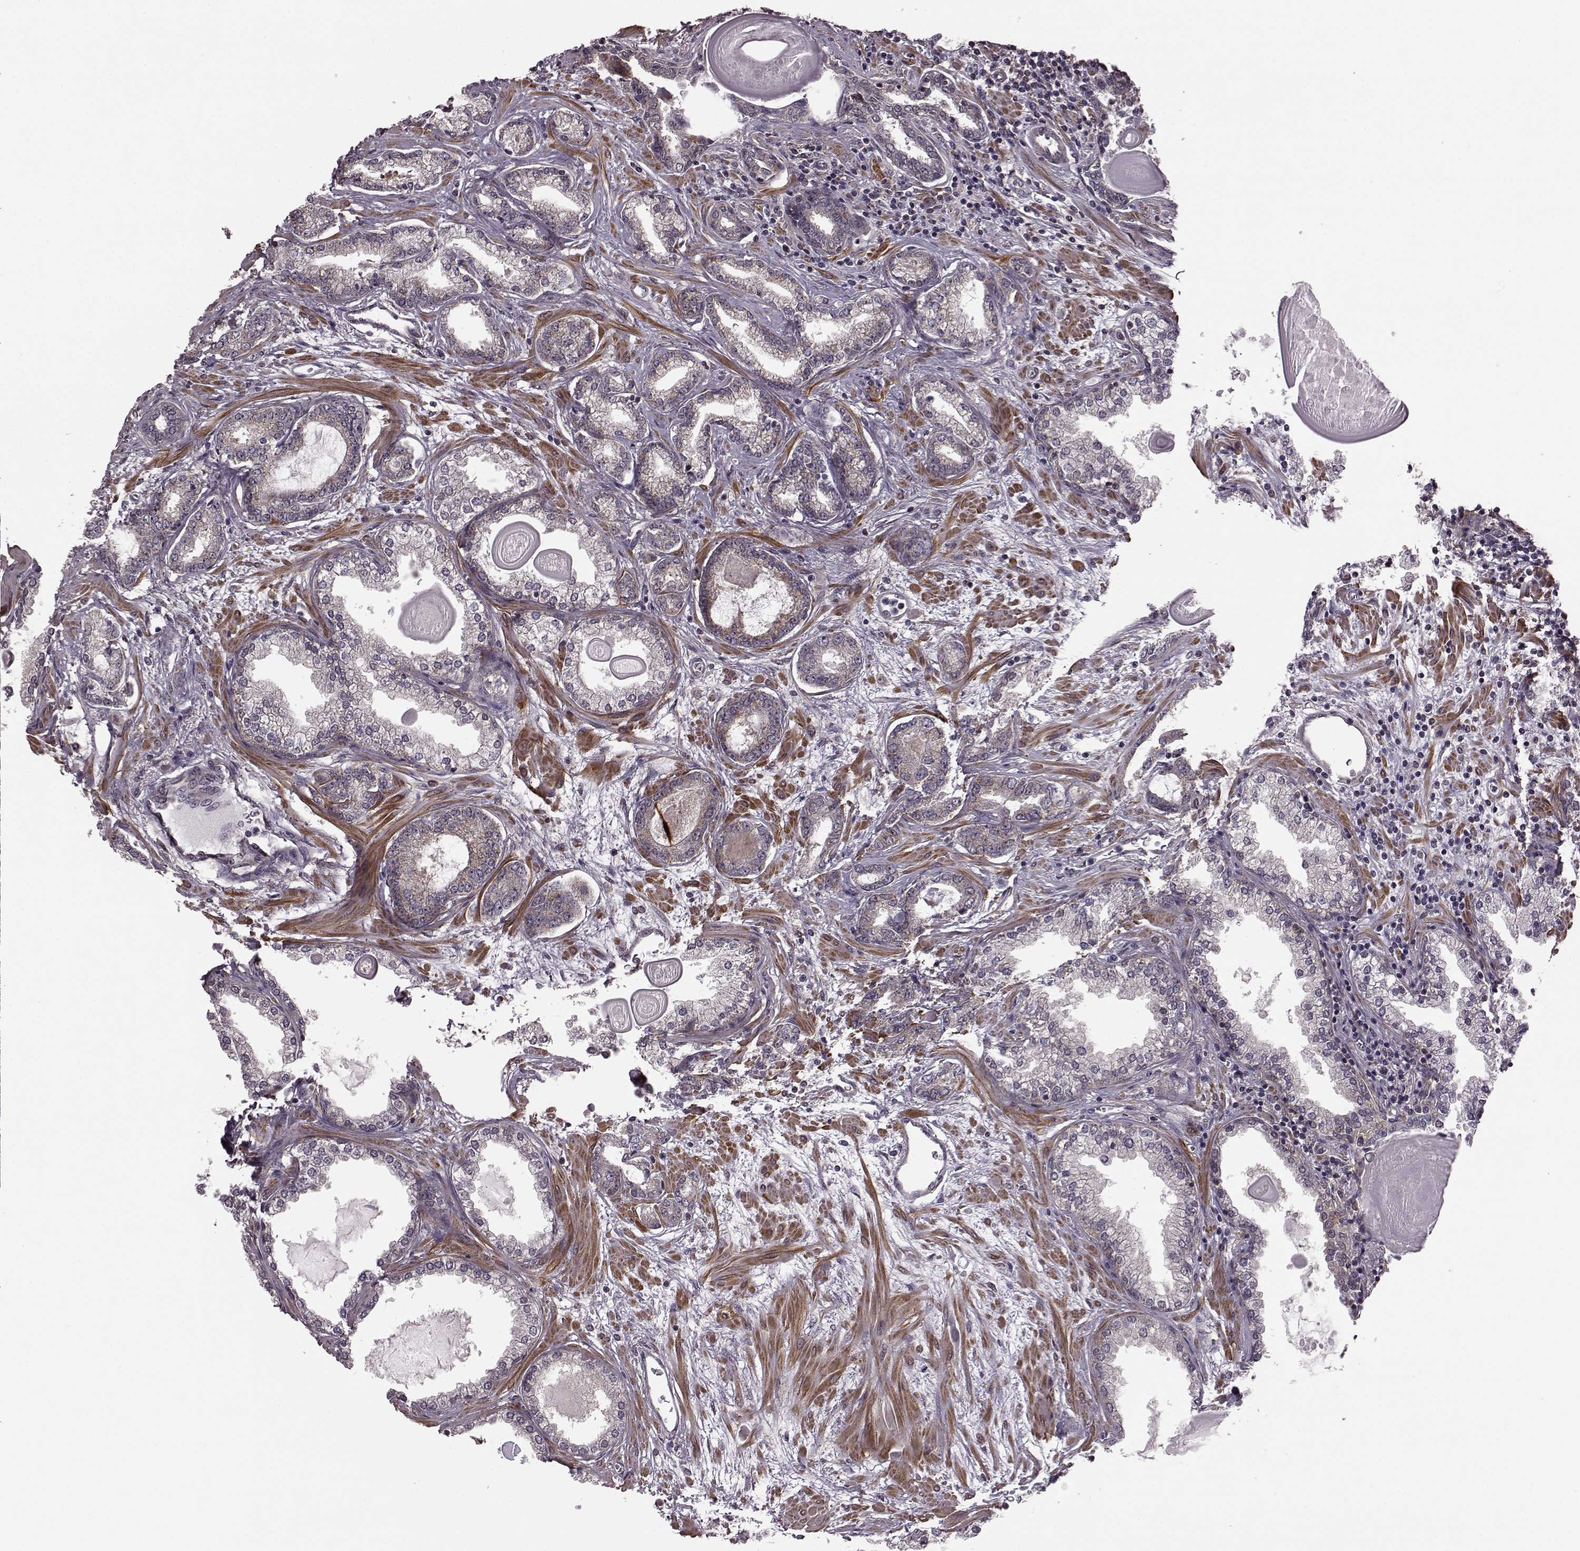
{"staining": {"intensity": "weak", "quantity": "25%-75%", "location": "cytoplasmic/membranous"}, "tissue": "prostate cancer", "cell_type": "Tumor cells", "image_type": "cancer", "snomed": [{"axis": "morphology", "description": "Normal tissue, NOS"}, {"axis": "morphology", "description": "Adenocarcinoma, High grade"}, {"axis": "topography", "description": "Prostate"}], "caption": "Weak cytoplasmic/membranous protein positivity is appreciated in about 25%-75% of tumor cells in prostate cancer.", "gene": "FNIP2", "patient": {"sex": "male", "age": 83}}